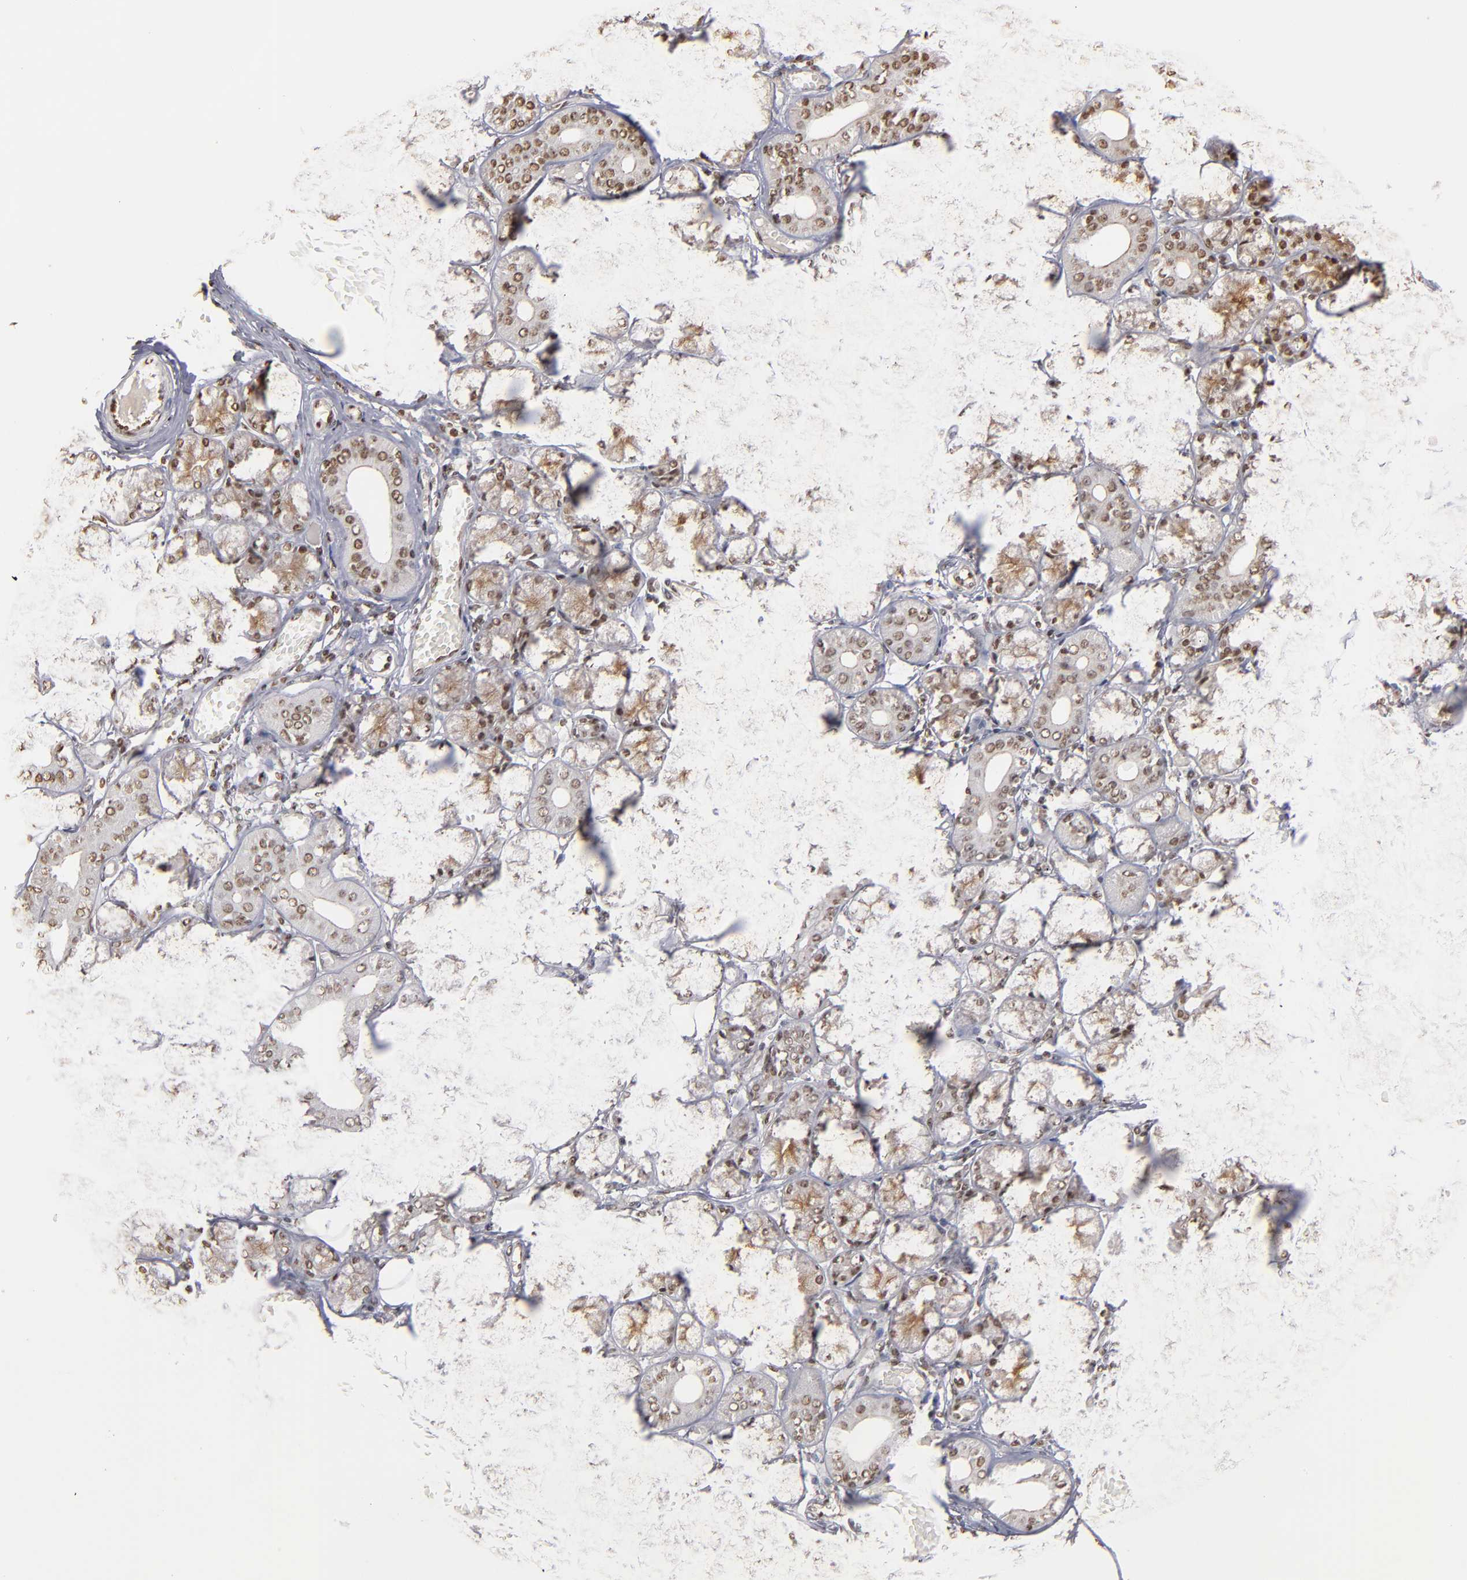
{"staining": {"intensity": "weak", "quantity": ">75%", "location": "nuclear"}, "tissue": "salivary gland", "cell_type": "Glandular cells", "image_type": "normal", "snomed": [{"axis": "morphology", "description": "Normal tissue, NOS"}, {"axis": "topography", "description": "Salivary gland"}], "caption": "A photomicrograph of human salivary gland stained for a protein reveals weak nuclear brown staining in glandular cells. (IHC, brightfield microscopy, high magnification).", "gene": "ABL2", "patient": {"sex": "female", "age": 24}}